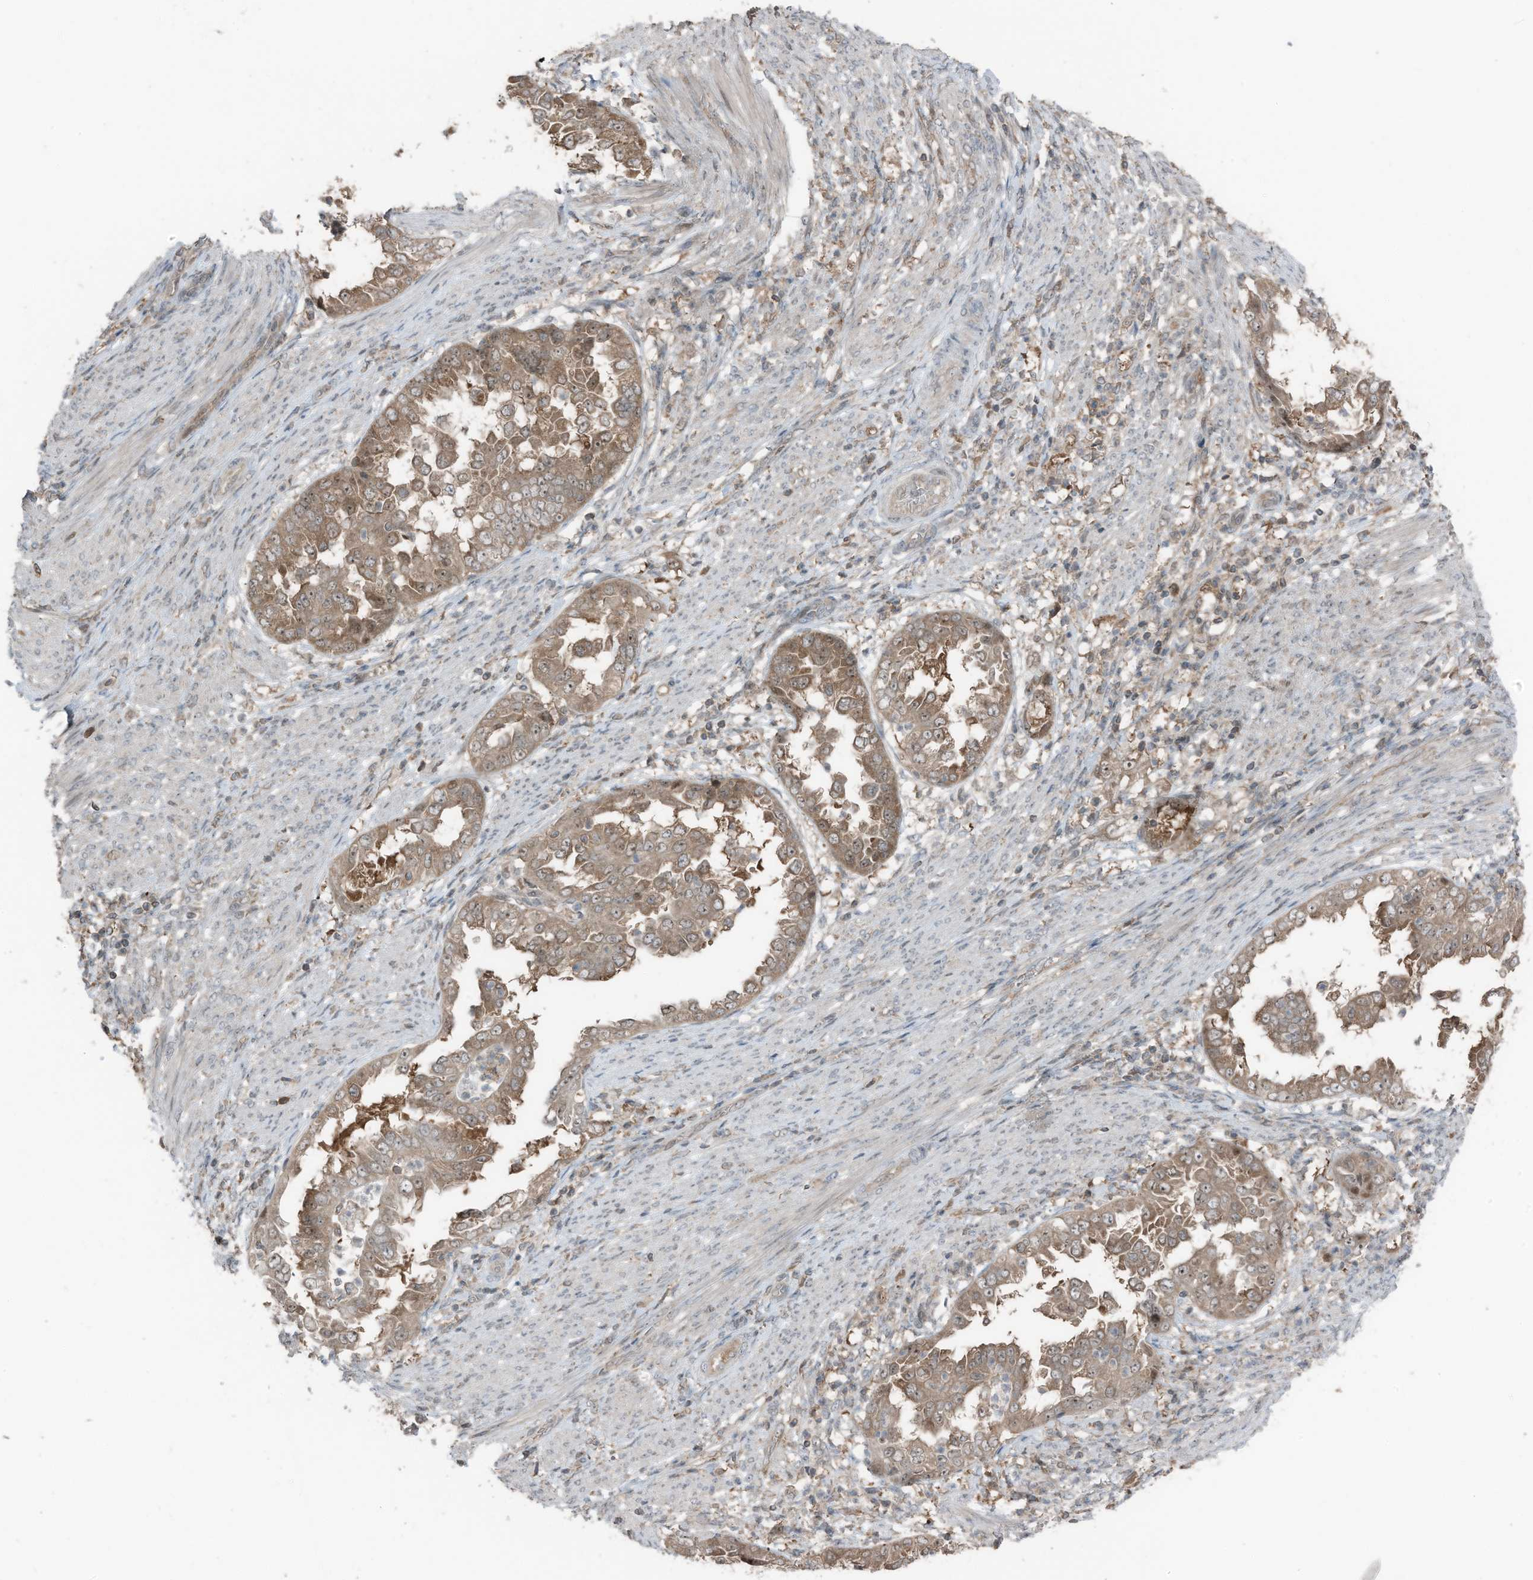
{"staining": {"intensity": "moderate", "quantity": ">75%", "location": "cytoplasmic/membranous,nuclear"}, "tissue": "endometrial cancer", "cell_type": "Tumor cells", "image_type": "cancer", "snomed": [{"axis": "morphology", "description": "Adenocarcinoma, NOS"}, {"axis": "topography", "description": "Endometrium"}], "caption": "Immunohistochemical staining of human endometrial cancer (adenocarcinoma) shows medium levels of moderate cytoplasmic/membranous and nuclear staining in approximately >75% of tumor cells. Nuclei are stained in blue.", "gene": "TXNDC9", "patient": {"sex": "female", "age": 85}}